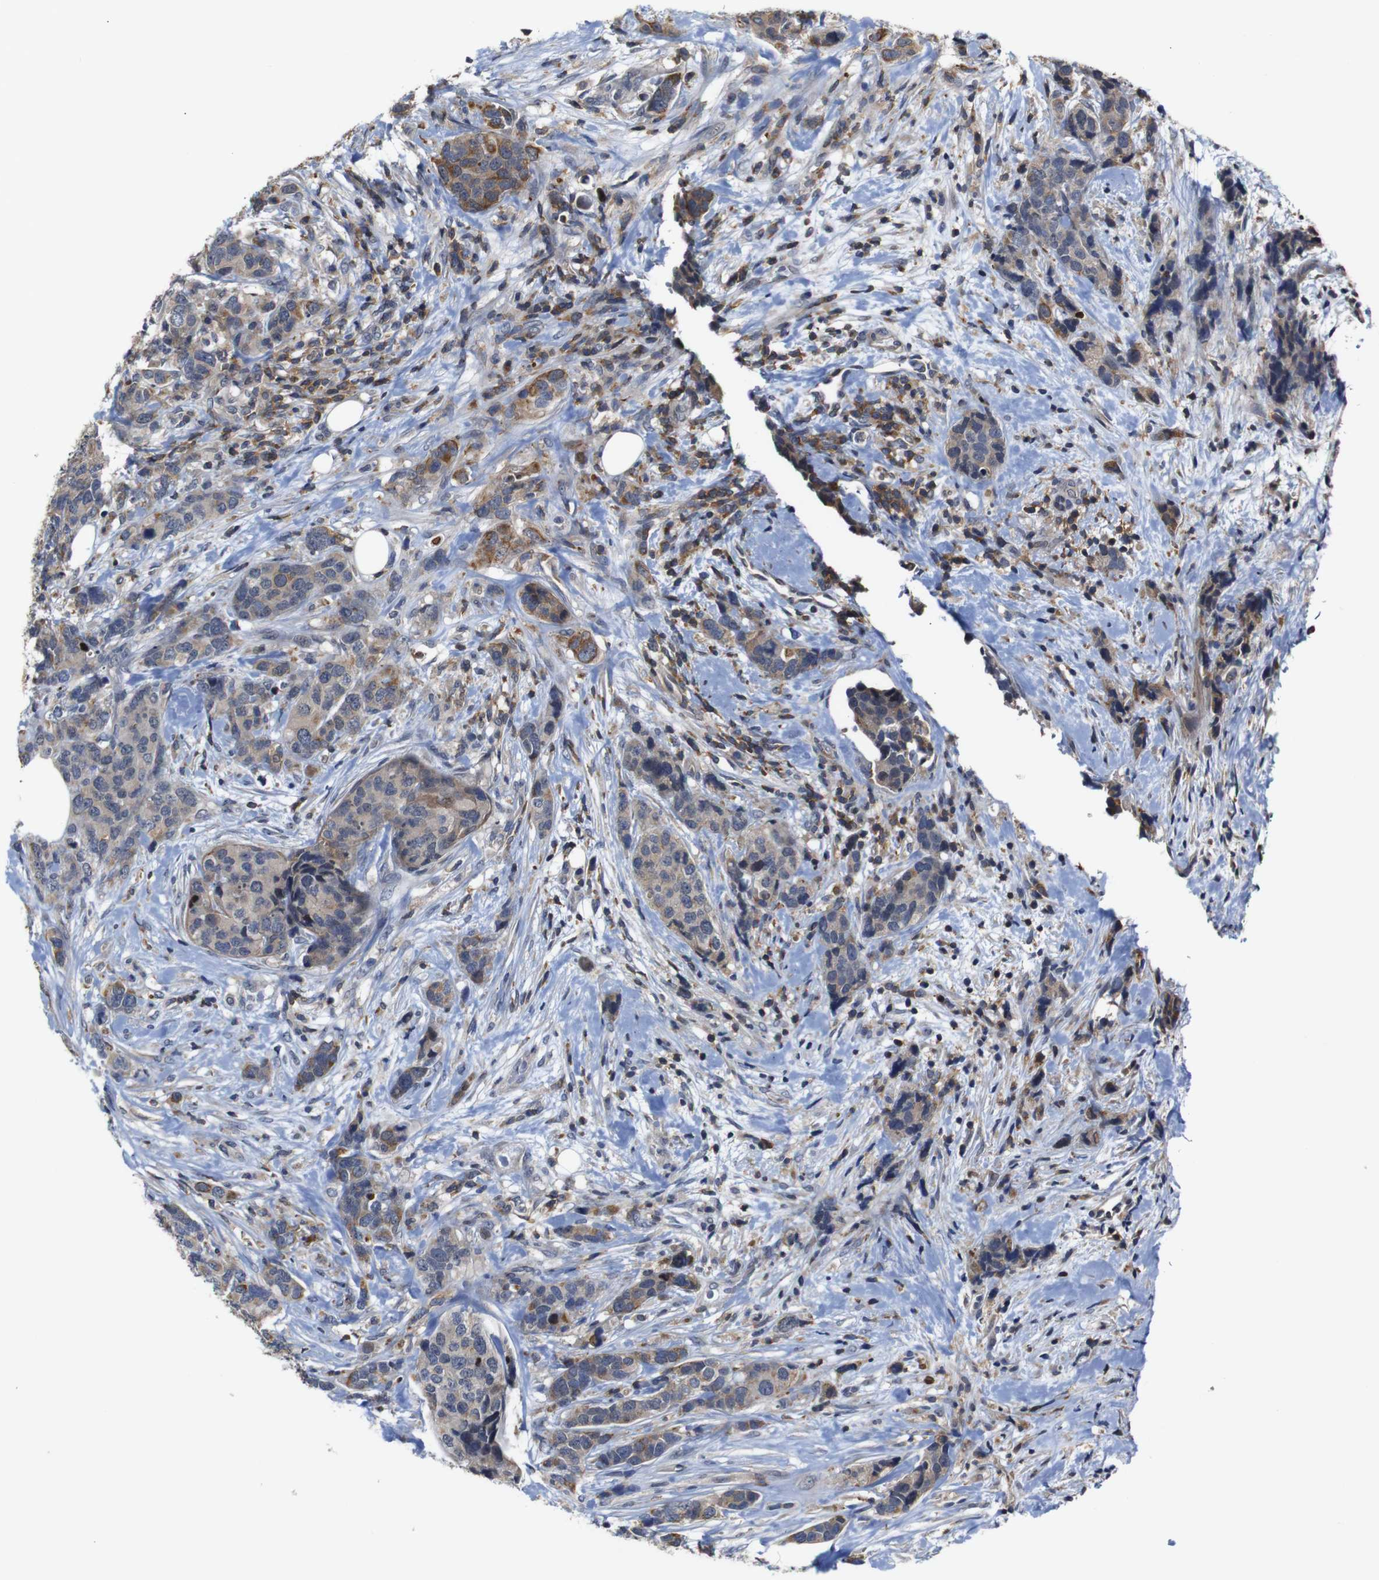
{"staining": {"intensity": "moderate", "quantity": "25%-75%", "location": "cytoplasmic/membranous"}, "tissue": "breast cancer", "cell_type": "Tumor cells", "image_type": "cancer", "snomed": [{"axis": "morphology", "description": "Lobular carcinoma"}, {"axis": "topography", "description": "Breast"}], "caption": "Breast cancer was stained to show a protein in brown. There is medium levels of moderate cytoplasmic/membranous staining in about 25%-75% of tumor cells.", "gene": "BRWD3", "patient": {"sex": "female", "age": 59}}